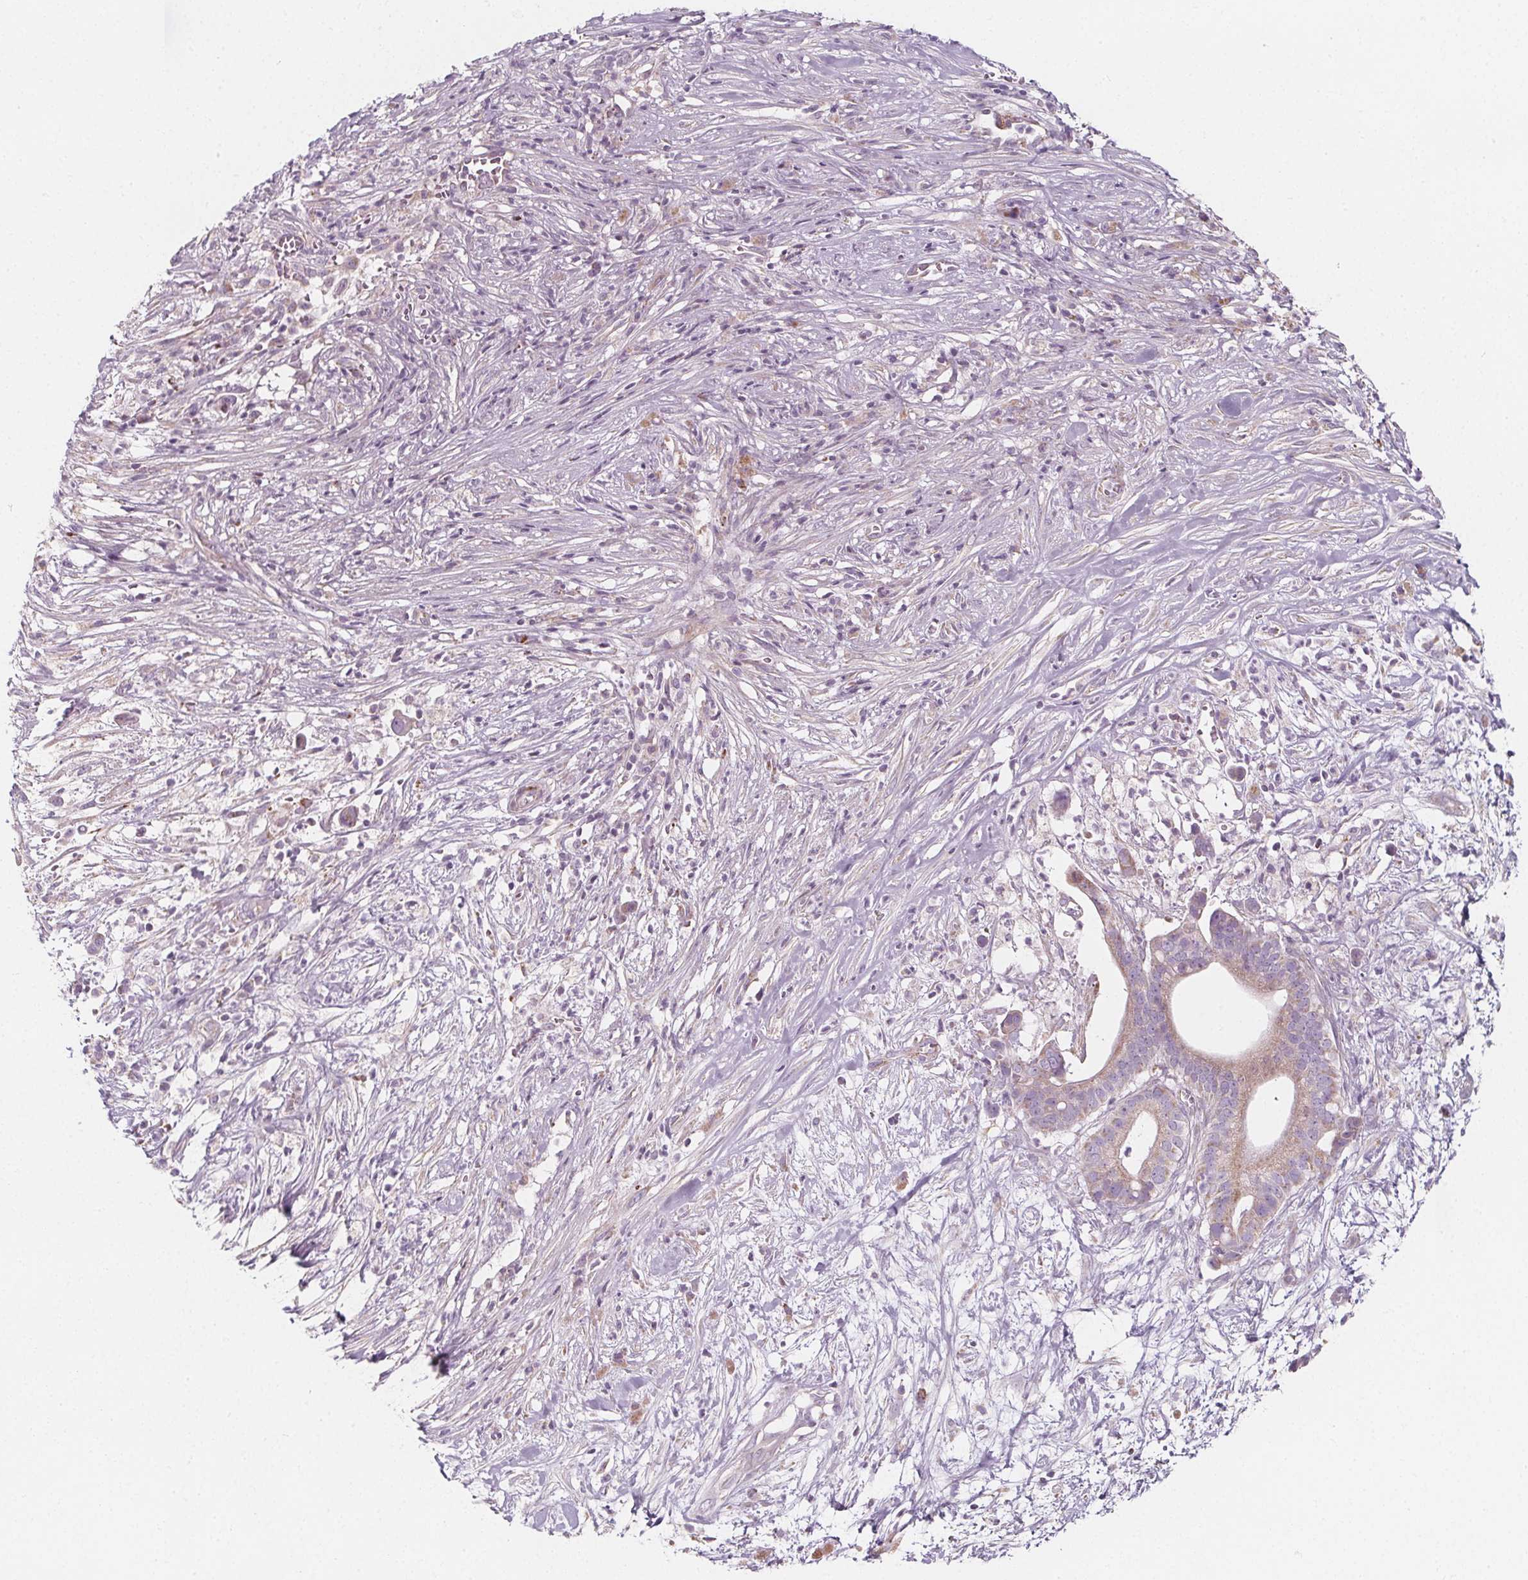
{"staining": {"intensity": "weak", "quantity": "25%-75%", "location": "cytoplasmic/membranous"}, "tissue": "pancreatic cancer", "cell_type": "Tumor cells", "image_type": "cancer", "snomed": [{"axis": "morphology", "description": "Adenocarcinoma, NOS"}, {"axis": "topography", "description": "Pancreas"}], "caption": "Weak cytoplasmic/membranous protein staining is present in approximately 25%-75% of tumor cells in pancreatic adenocarcinoma.", "gene": "IL17C", "patient": {"sex": "male", "age": 61}}